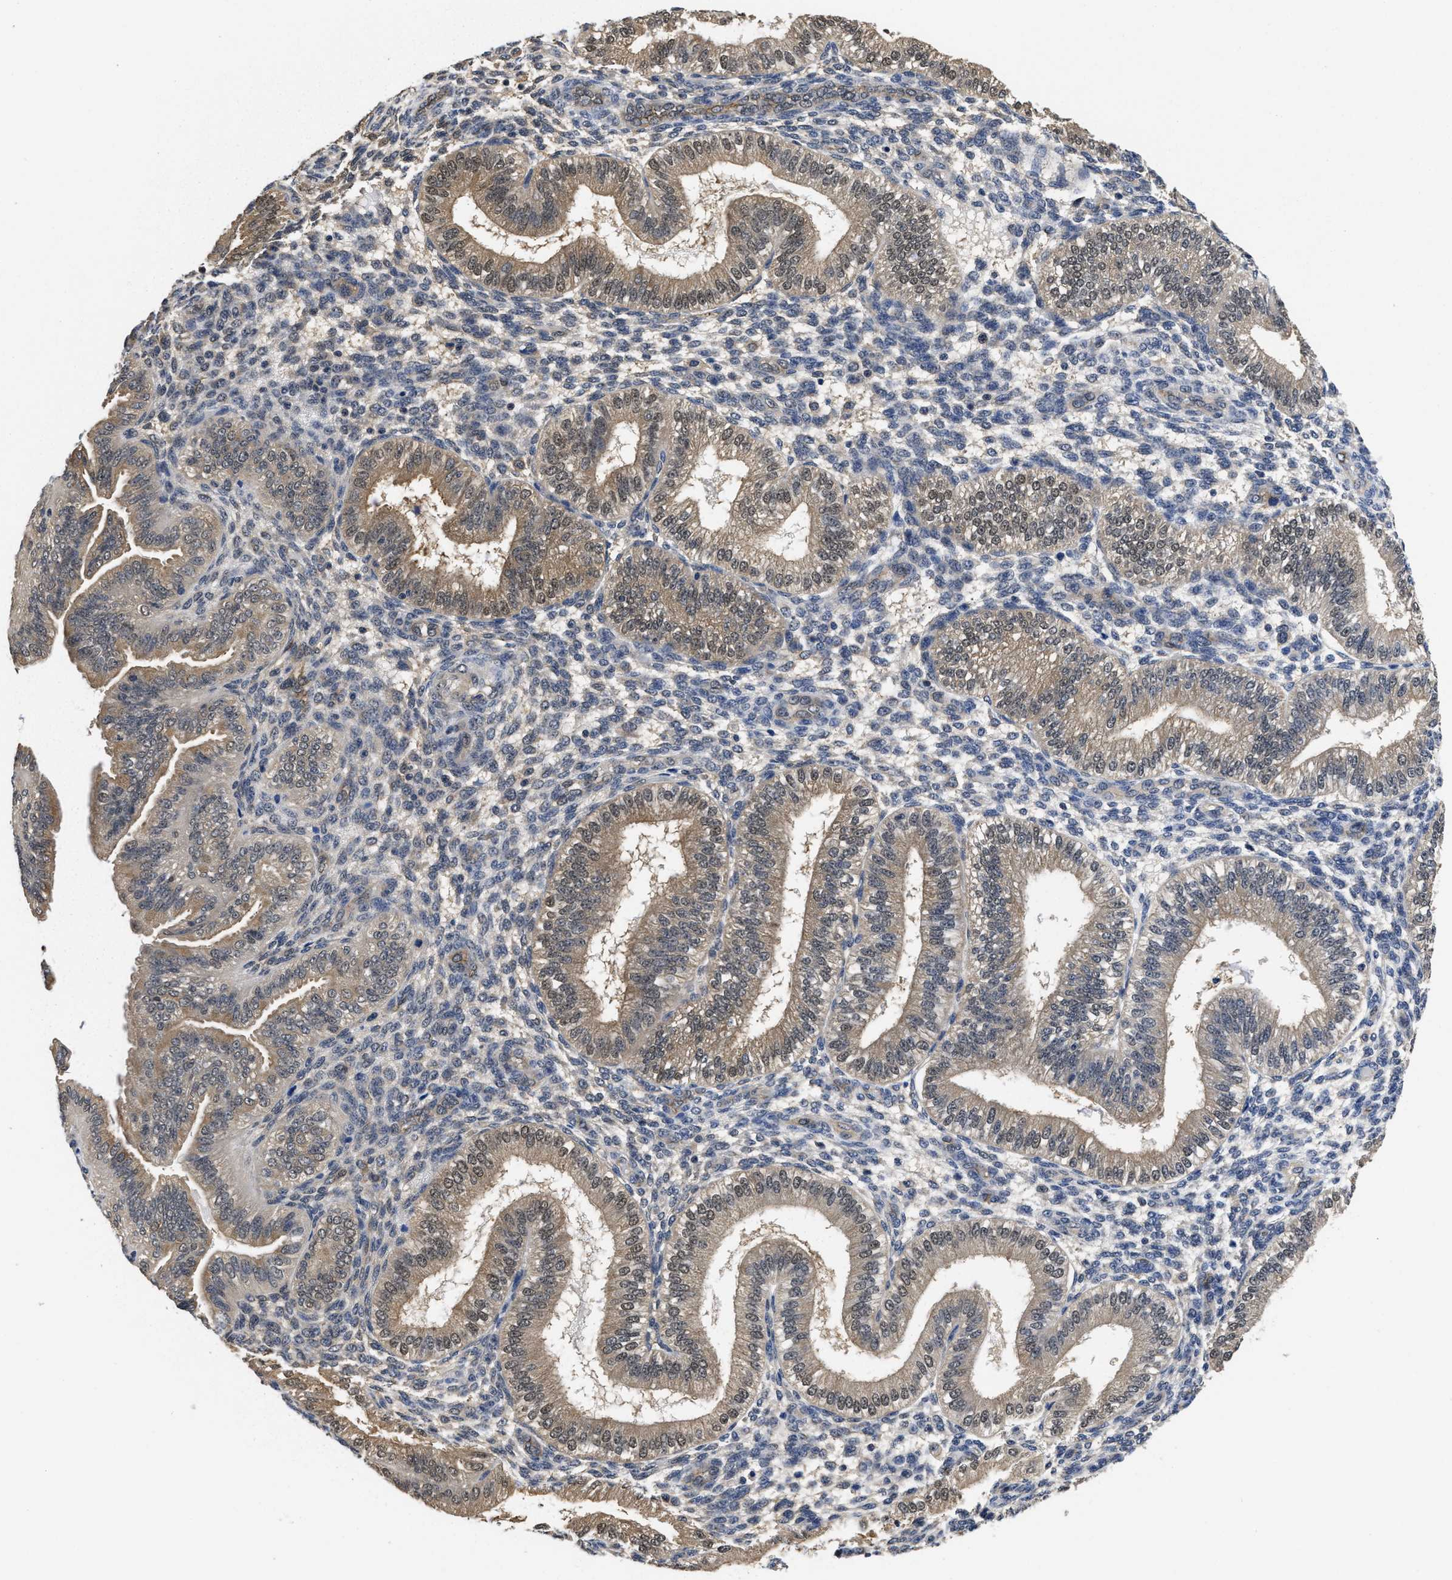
{"staining": {"intensity": "weak", "quantity": "<25%", "location": "cytoplasmic/membranous"}, "tissue": "endometrium", "cell_type": "Cells in endometrial stroma", "image_type": "normal", "snomed": [{"axis": "morphology", "description": "Normal tissue, NOS"}, {"axis": "topography", "description": "Endometrium"}], "caption": "DAB immunohistochemical staining of benign endometrium exhibits no significant positivity in cells in endometrial stroma.", "gene": "MCOLN2", "patient": {"sex": "female", "age": 39}}